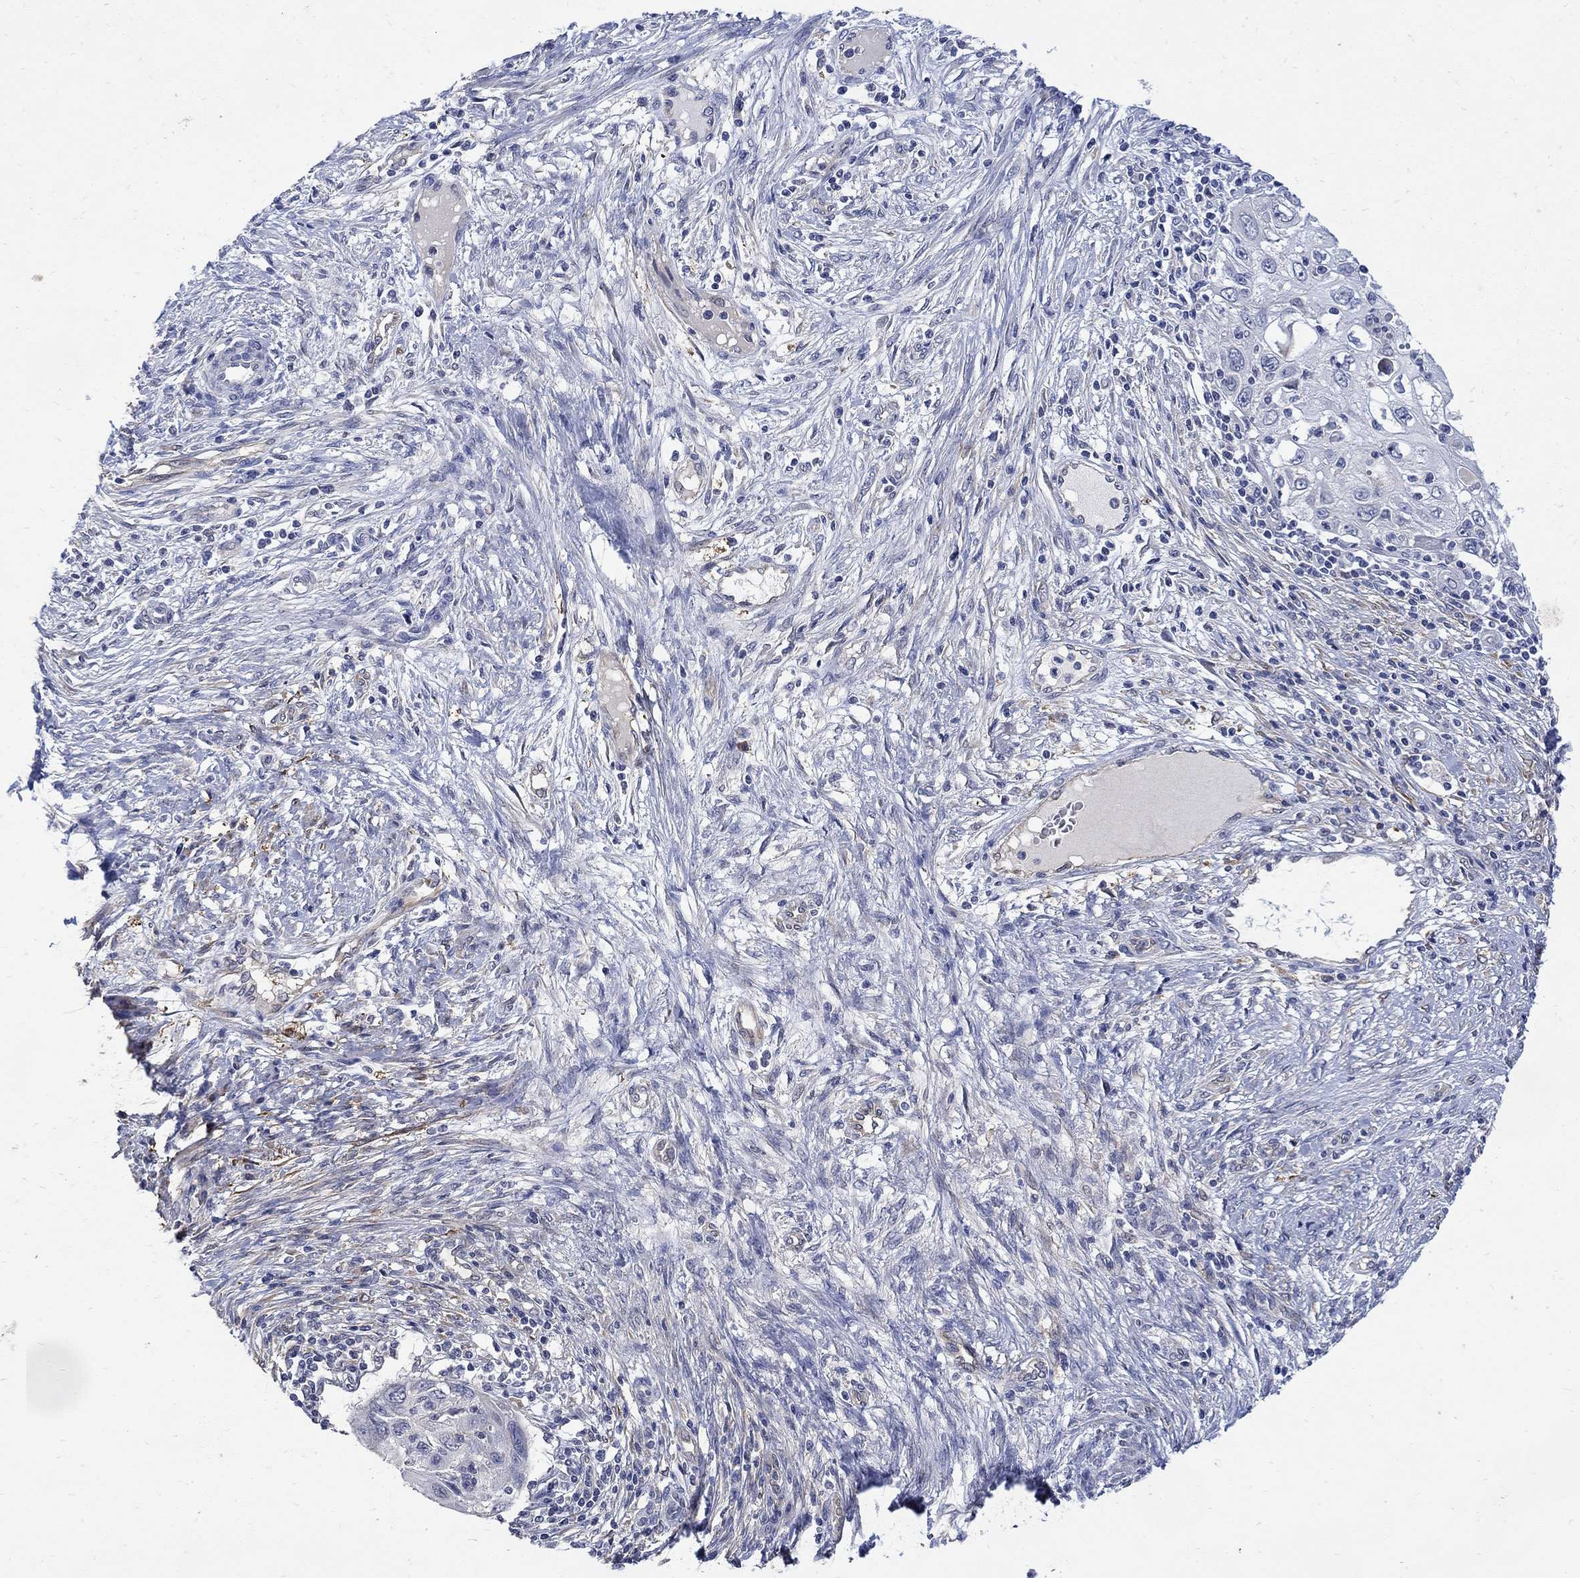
{"staining": {"intensity": "moderate", "quantity": "<25%", "location": "cytoplasmic/membranous"}, "tissue": "cervical cancer", "cell_type": "Tumor cells", "image_type": "cancer", "snomed": [{"axis": "morphology", "description": "Squamous cell carcinoma, NOS"}, {"axis": "topography", "description": "Cervix"}], "caption": "A micrograph showing moderate cytoplasmic/membranous staining in approximately <25% of tumor cells in squamous cell carcinoma (cervical), as visualized by brown immunohistochemical staining.", "gene": "TGM2", "patient": {"sex": "female", "age": 70}}